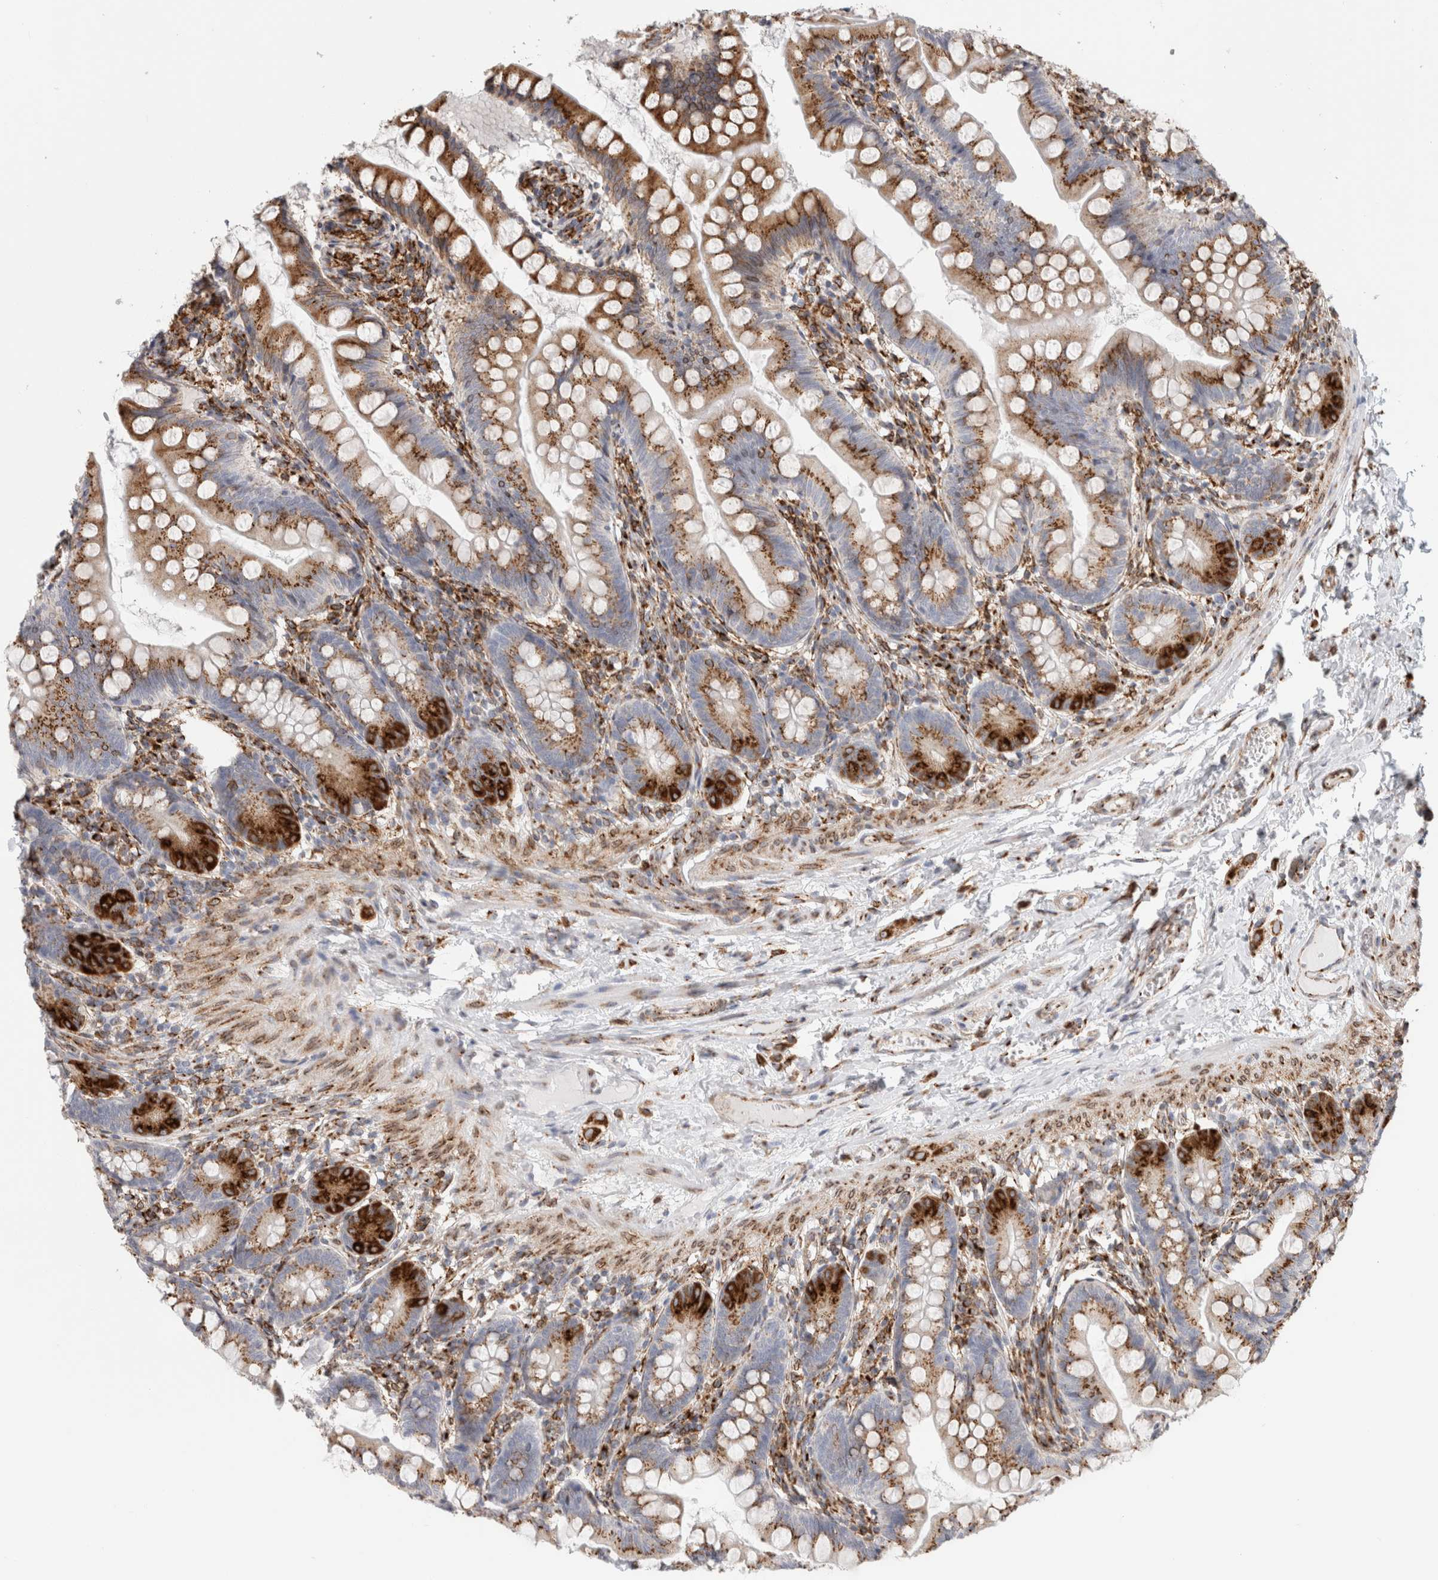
{"staining": {"intensity": "strong", "quantity": ">75%", "location": "cytoplasmic/membranous"}, "tissue": "small intestine", "cell_type": "Glandular cells", "image_type": "normal", "snomed": [{"axis": "morphology", "description": "Normal tissue, NOS"}, {"axis": "topography", "description": "Small intestine"}], "caption": "Immunohistochemistry (IHC) of unremarkable small intestine exhibits high levels of strong cytoplasmic/membranous positivity in approximately >75% of glandular cells.", "gene": "MCFD2", "patient": {"sex": "male", "age": 7}}